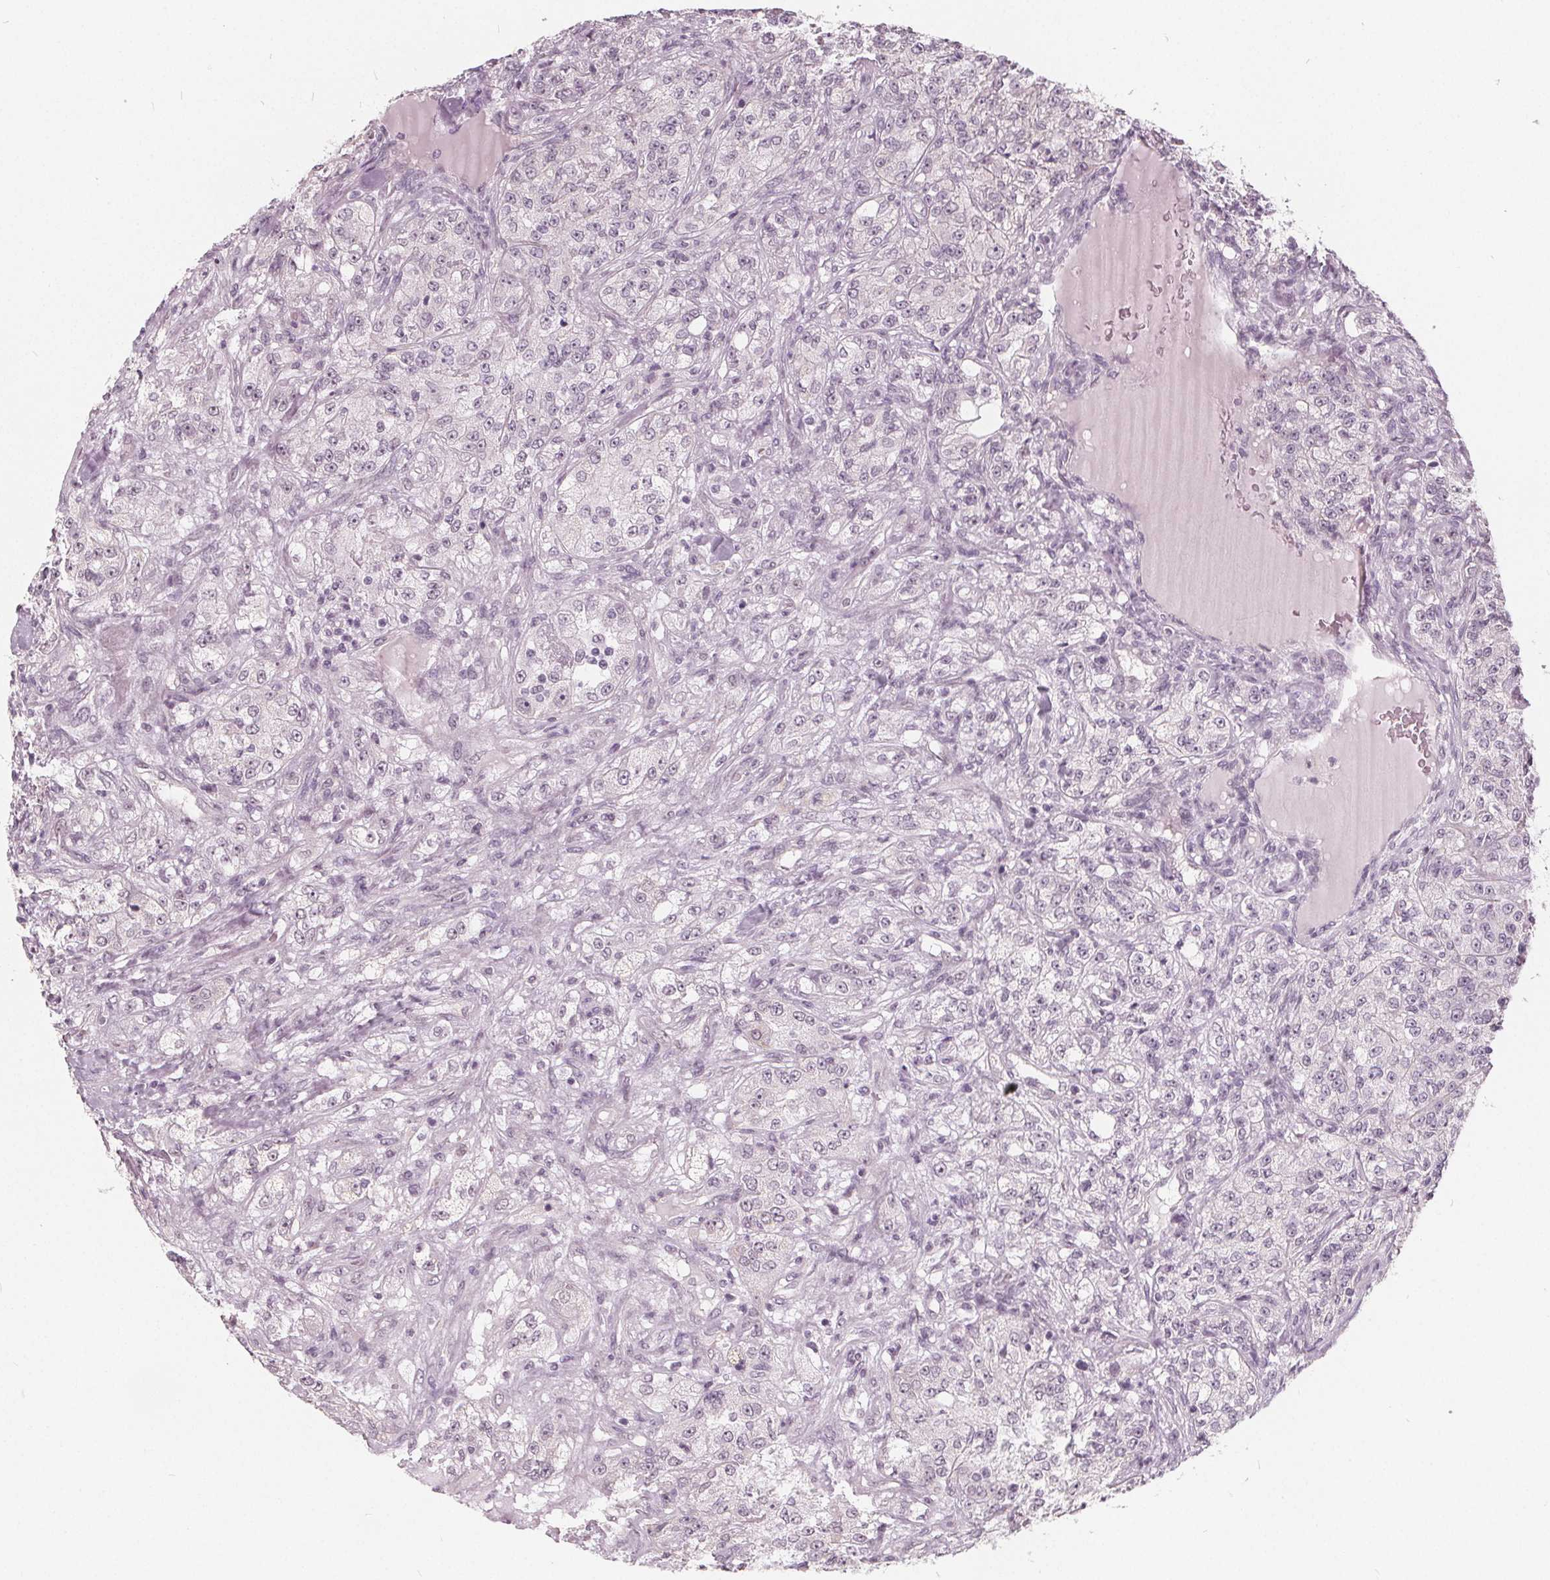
{"staining": {"intensity": "weak", "quantity": "<25%", "location": "nuclear"}, "tissue": "renal cancer", "cell_type": "Tumor cells", "image_type": "cancer", "snomed": [{"axis": "morphology", "description": "Adenocarcinoma, NOS"}, {"axis": "topography", "description": "Kidney"}], "caption": "This is an immunohistochemistry (IHC) image of renal cancer. There is no positivity in tumor cells.", "gene": "NUP210L", "patient": {"sex": "female", "age": 63}}